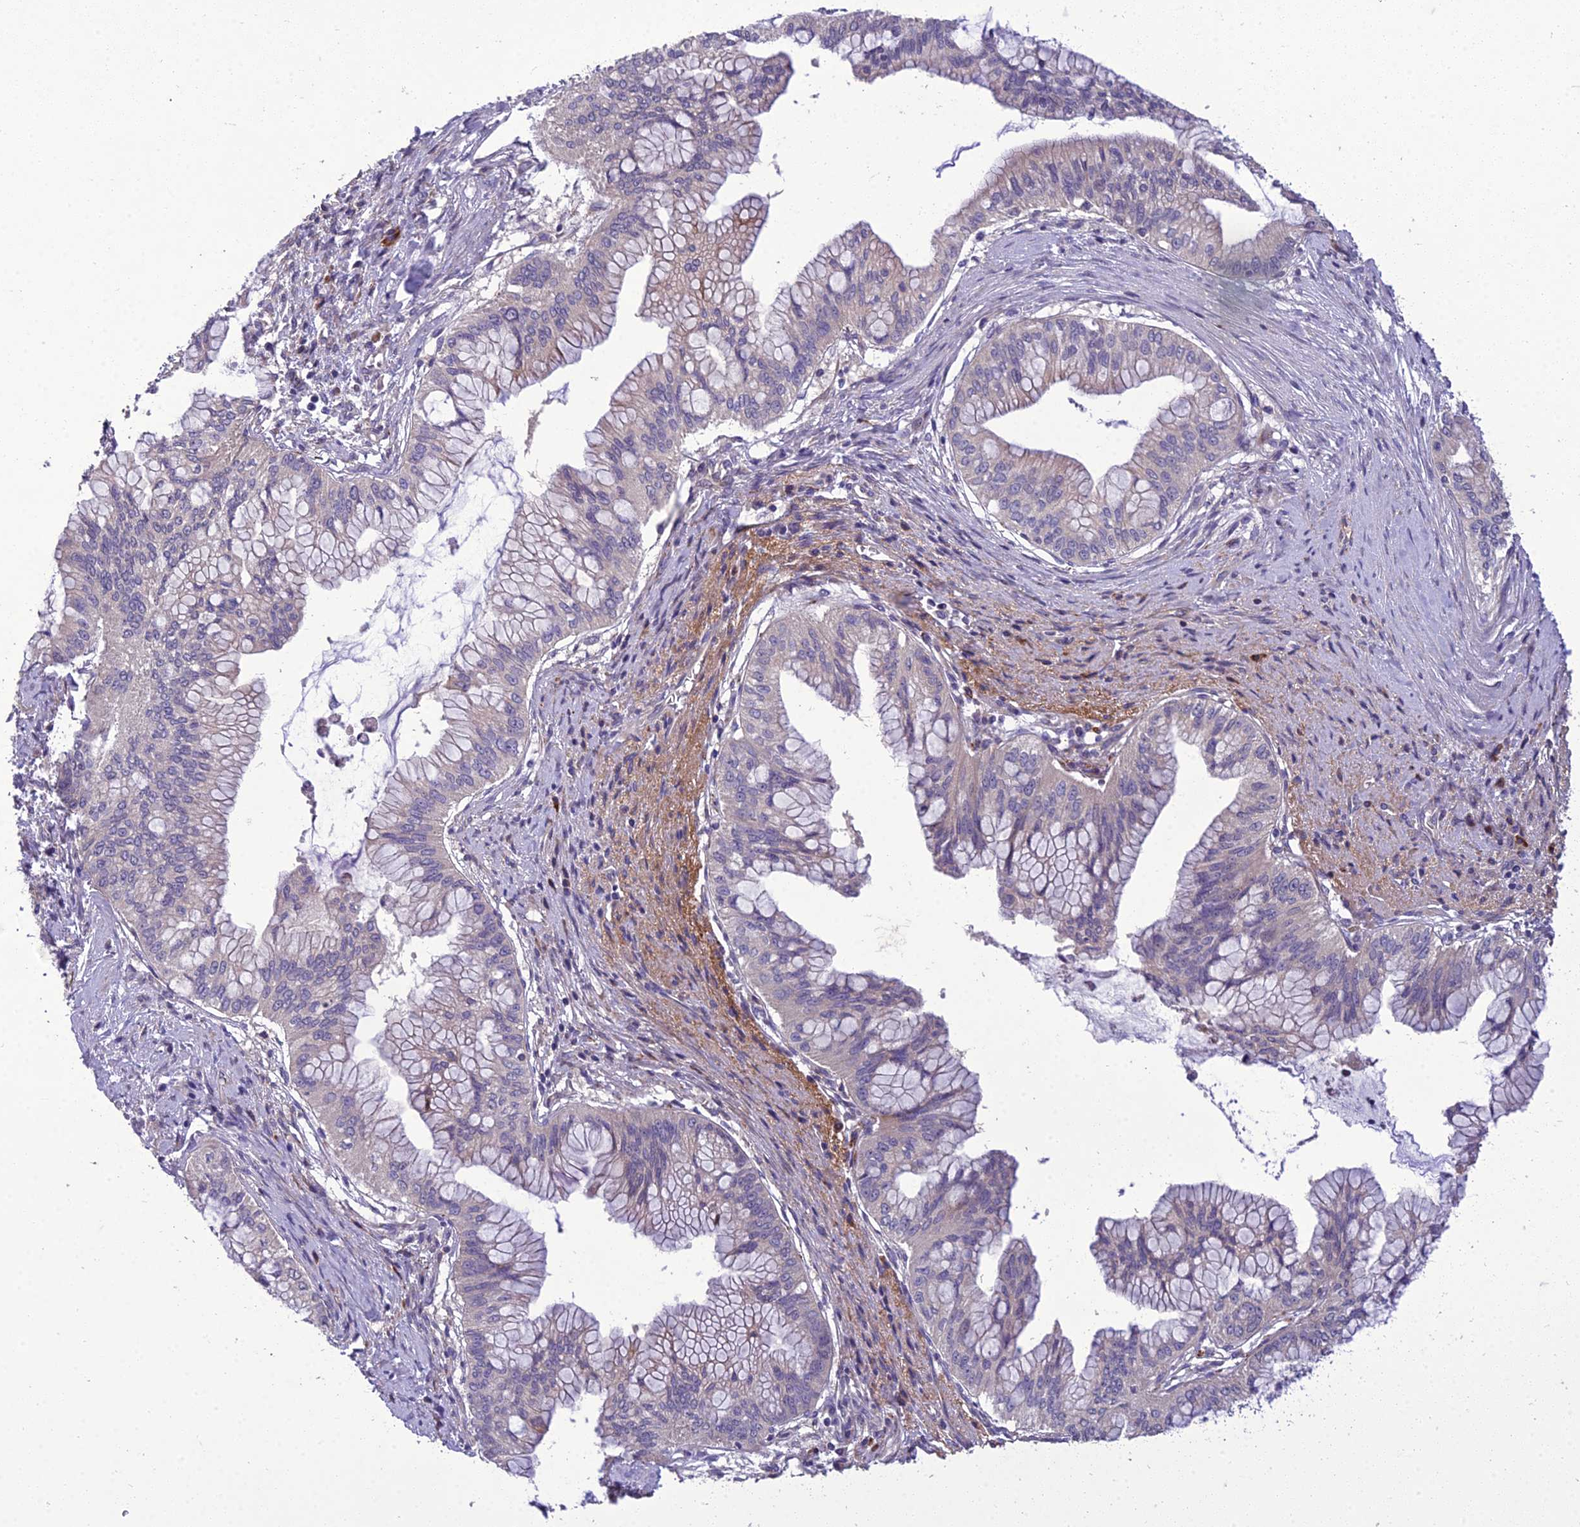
{"staining": {"intensity": "negative", "quantity": "none", "location": "none"}, "tissue": "pancreatic cancer", "cell_type": "Tumor cells", "image_type": "cancer", "snomed": [{"axis": "morphology", "description": "Adenocarcinoma, NOS"}, {"axis": "topography", "description": "Pancreas"}], "caption": "Immunohistochemistry (IHC) of adenocarcinoma (pancreatic) shows no positivity in tumor cells. Nuclei are stained in blue.", "gene": "ADIPOR2", "patient": {"sex": "male", "age": 46}}